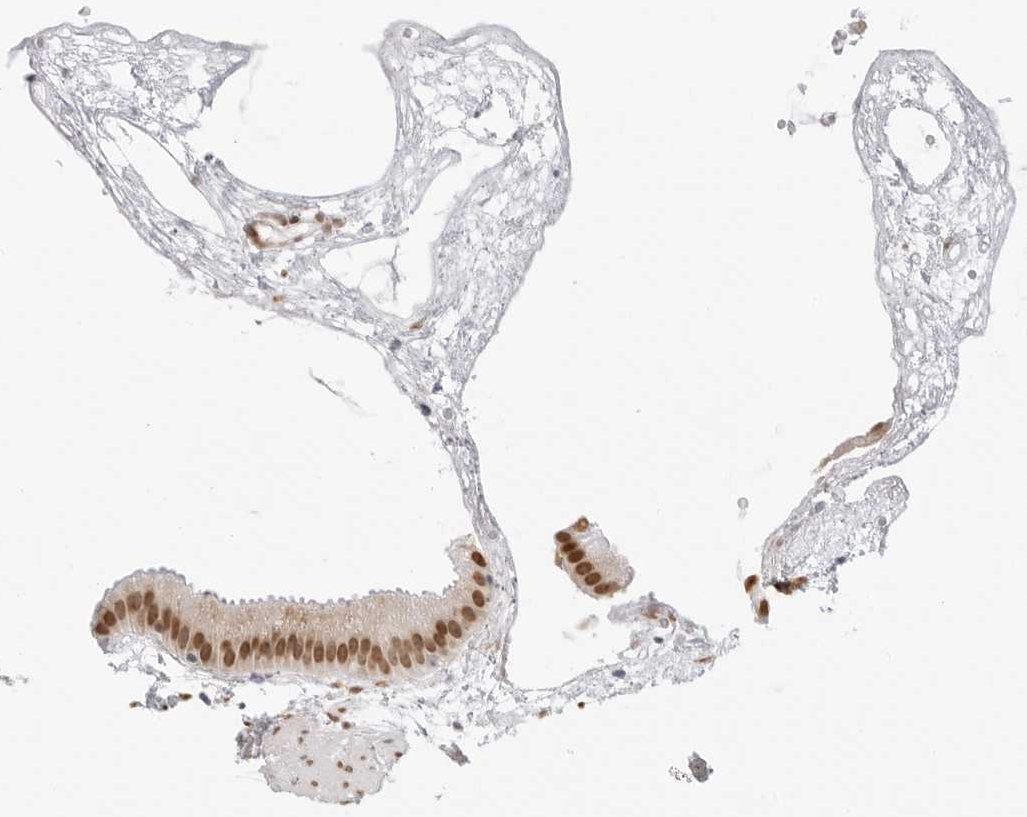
{"staining": {"intensity": "moderate", "quantity": ">75%", "location": "nuclear"}, "tissue": "gallbladder", "cell_type": "Glandular cells", "image_type": "normal", "snomed": [{"axis": "morphology", "description": "Normal tissue, NOS"}, {"axis": "topography", "description": "Gallbladder"}], "caption": "Immunohistochemical staining of normal gallbladder reveals medium levels of moderate nuclear positivity in about >75% of glandular cells. (DAB IHC, brown staining for protein, blue staining for nuclei).", "gene": "SPIDR", "patient": {"sex": "female", "age": 64}}